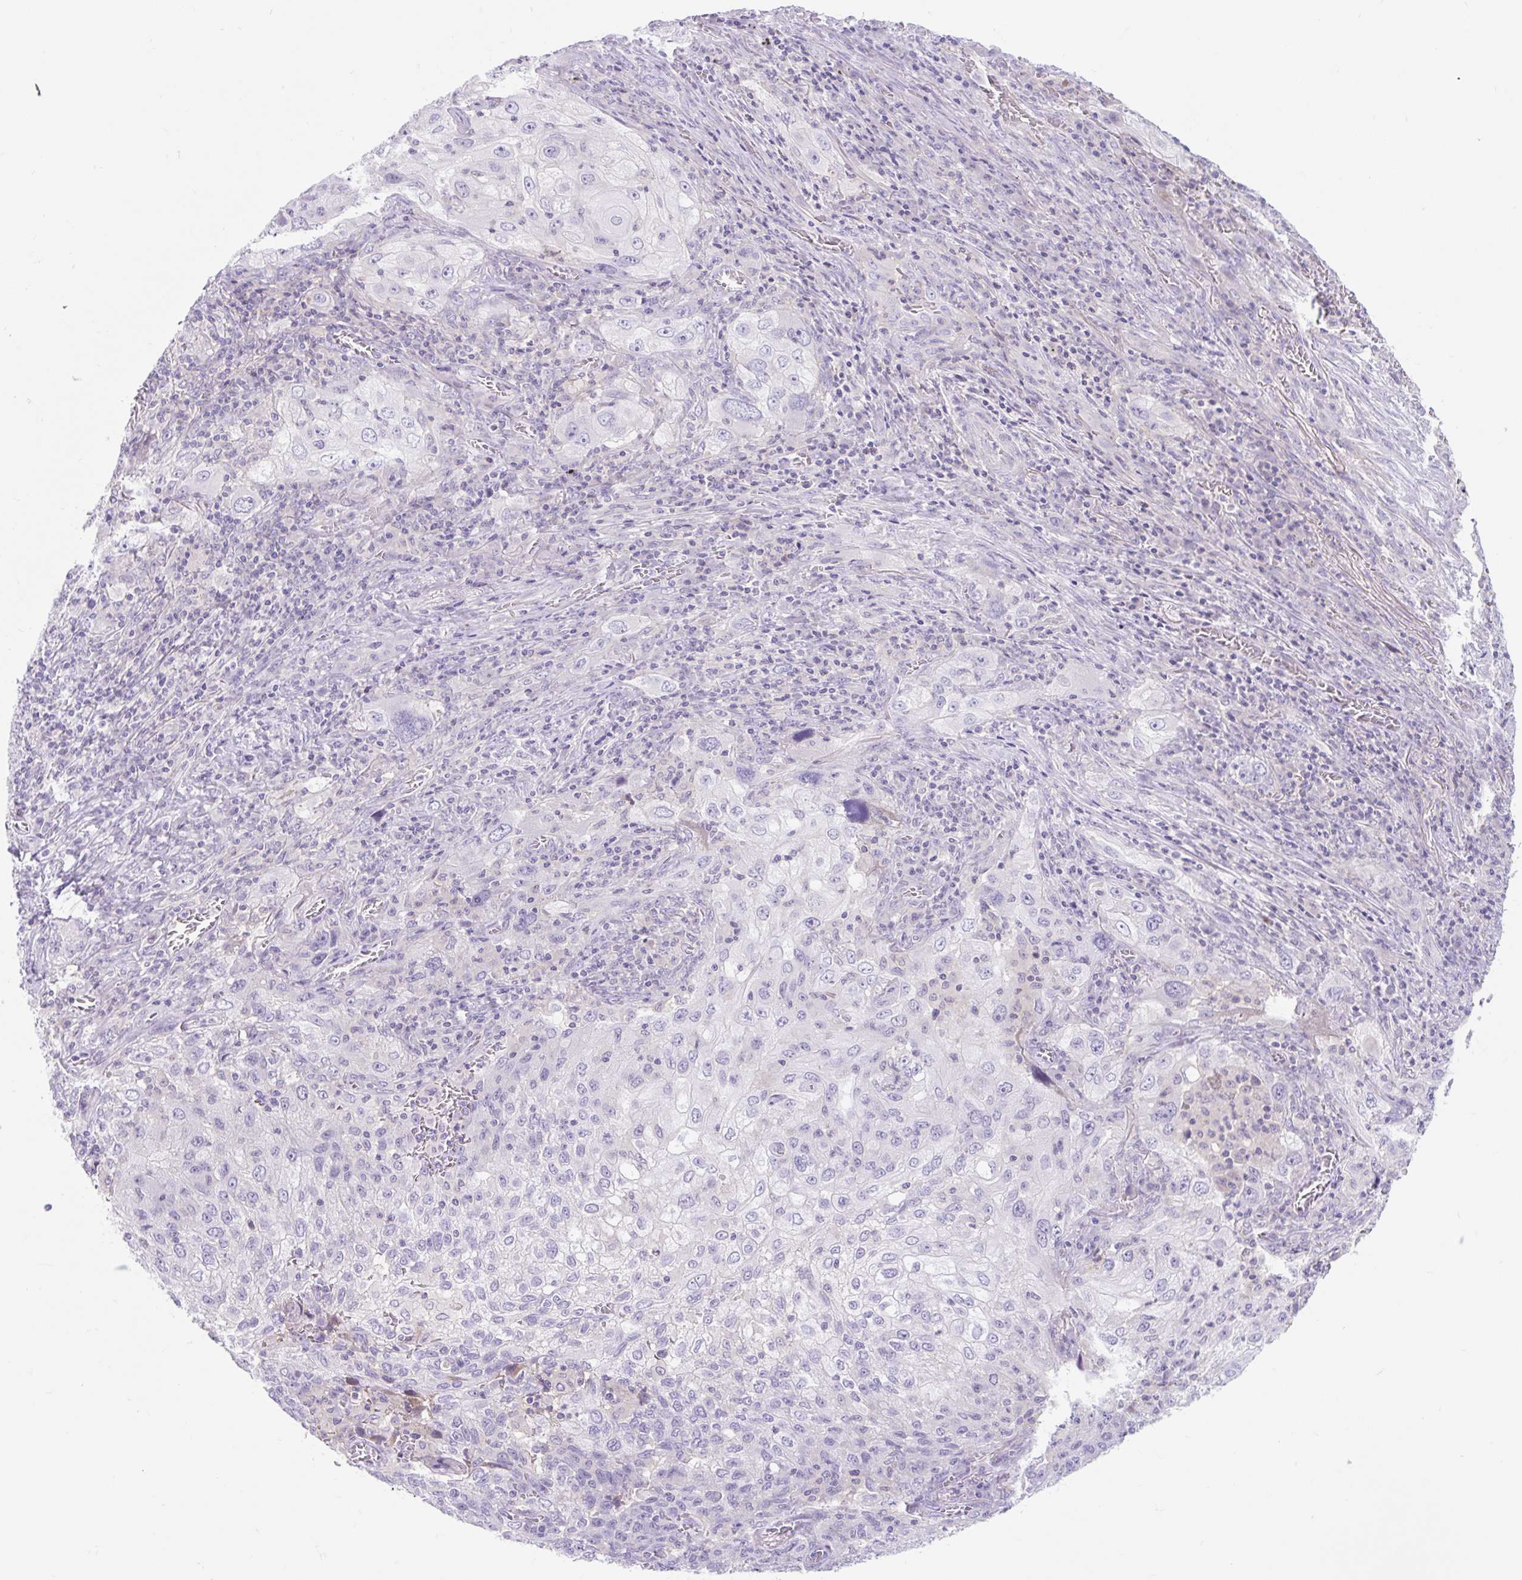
{"staining": {"intensity": "negative", "quantity": "none", "location": "none"}, "tissue": "lung cancer", "cell_type": "Tumor cells", "image_type": "cancer", "snomed": [{"axis": "morphology", "description": "Squamous cell carcinoma, NOS"}, {"axis": "topography", "description": "Lung"}], "caption": "The IHC micrograph has no significant staining in tumor cells of lung cancer tissue.", "gene": "SLC28A1", "patient": {"sex": "female", "age": 69}}